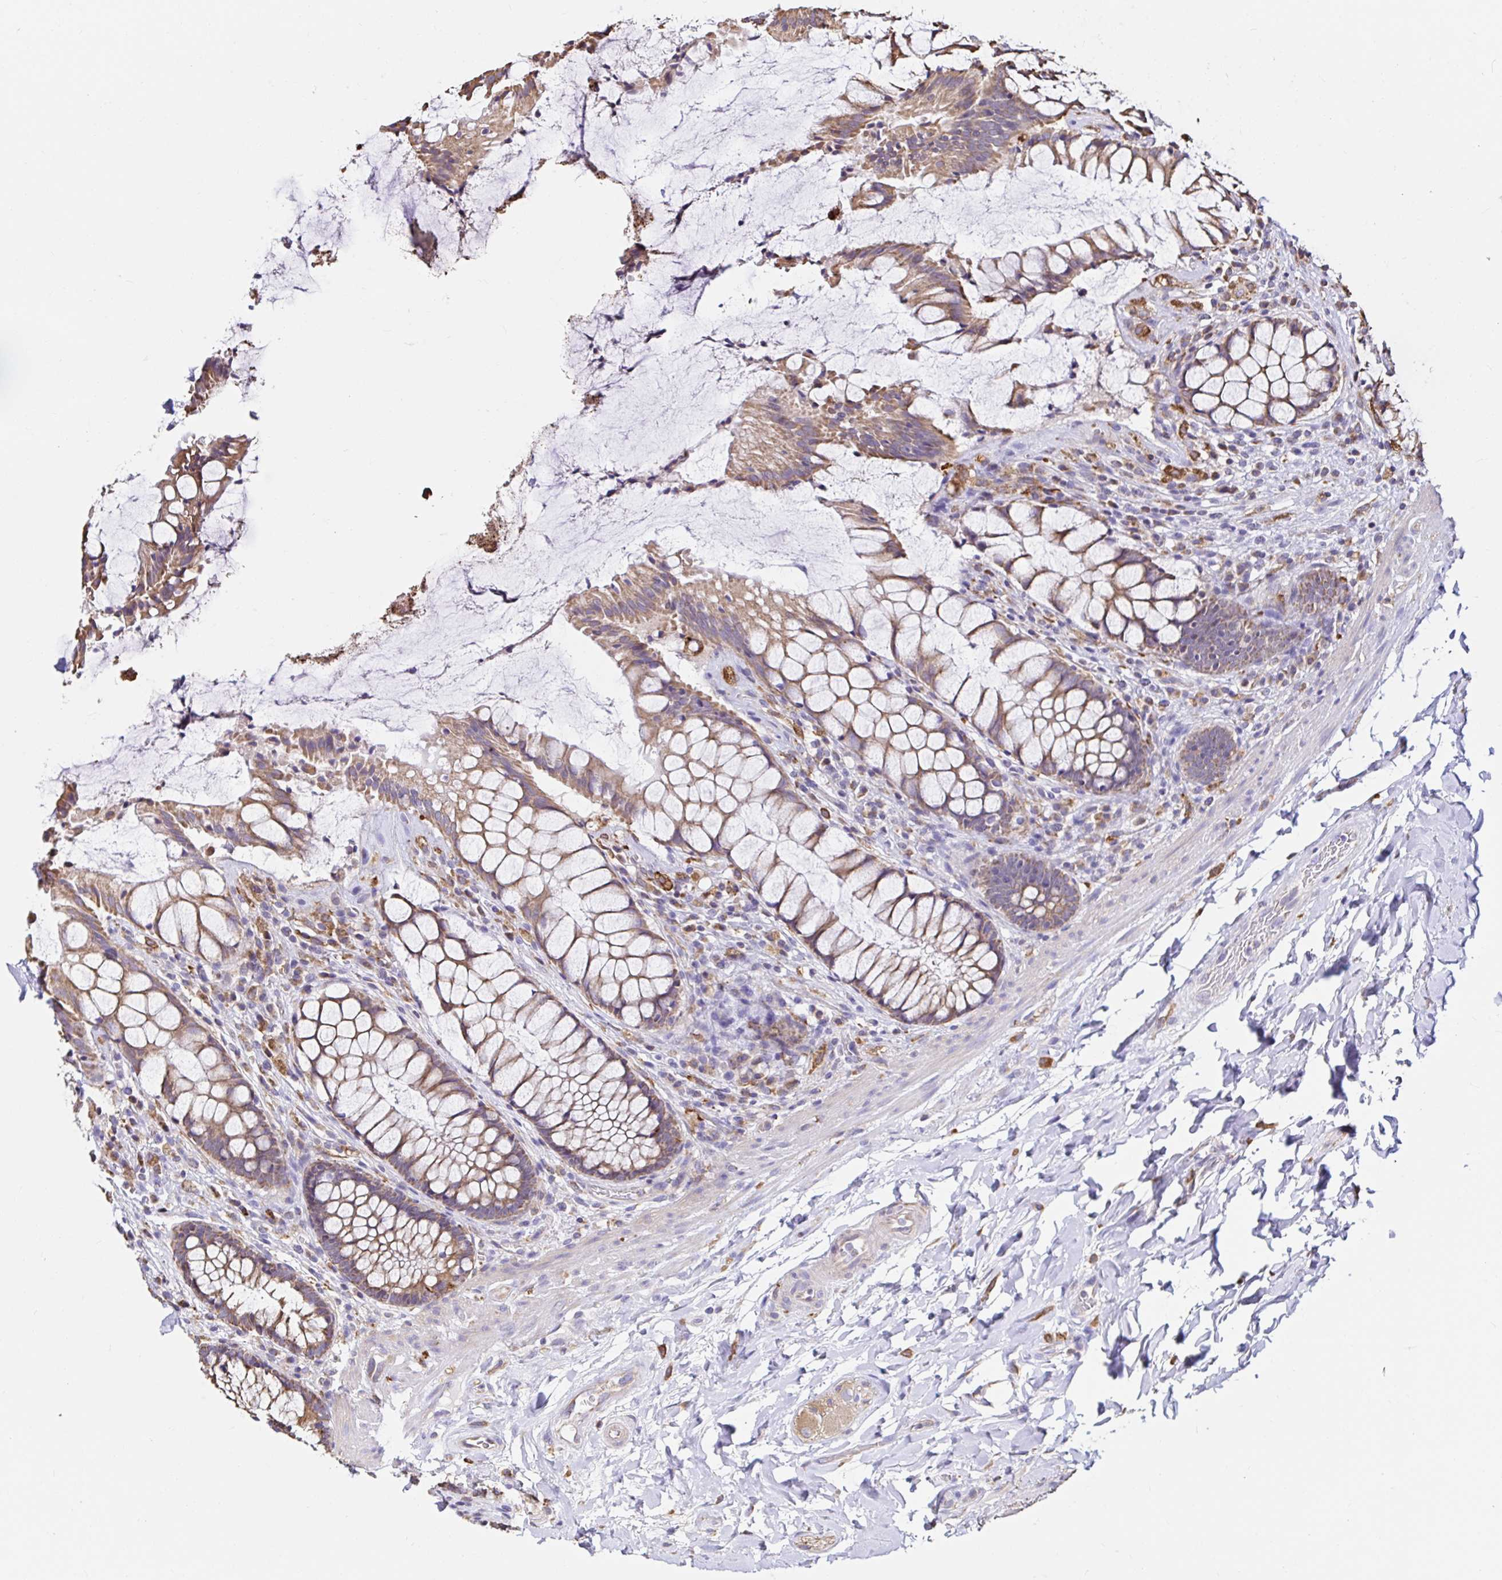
{"staining": {"intensity": "moderate", "quantity": ">75%", "location": "cytoplasmic/membranous"}, "tissue": "rectum", "cell_type": "Glandular cells", "image_type": "normal", "snomed": [{"axis": "morphology", "description": "Normal tissue, NOS"}, {"axis": "topography", "description": "Rectum"}], "caption": "Protein expression by immunohistochemistry (IHC) displays moderate cytoplasmic/membranous staining in approximately >75% of glandular cells in normal rectum.", "gene": "MSR1", "patient": {"sex": "female", "age": 58}}